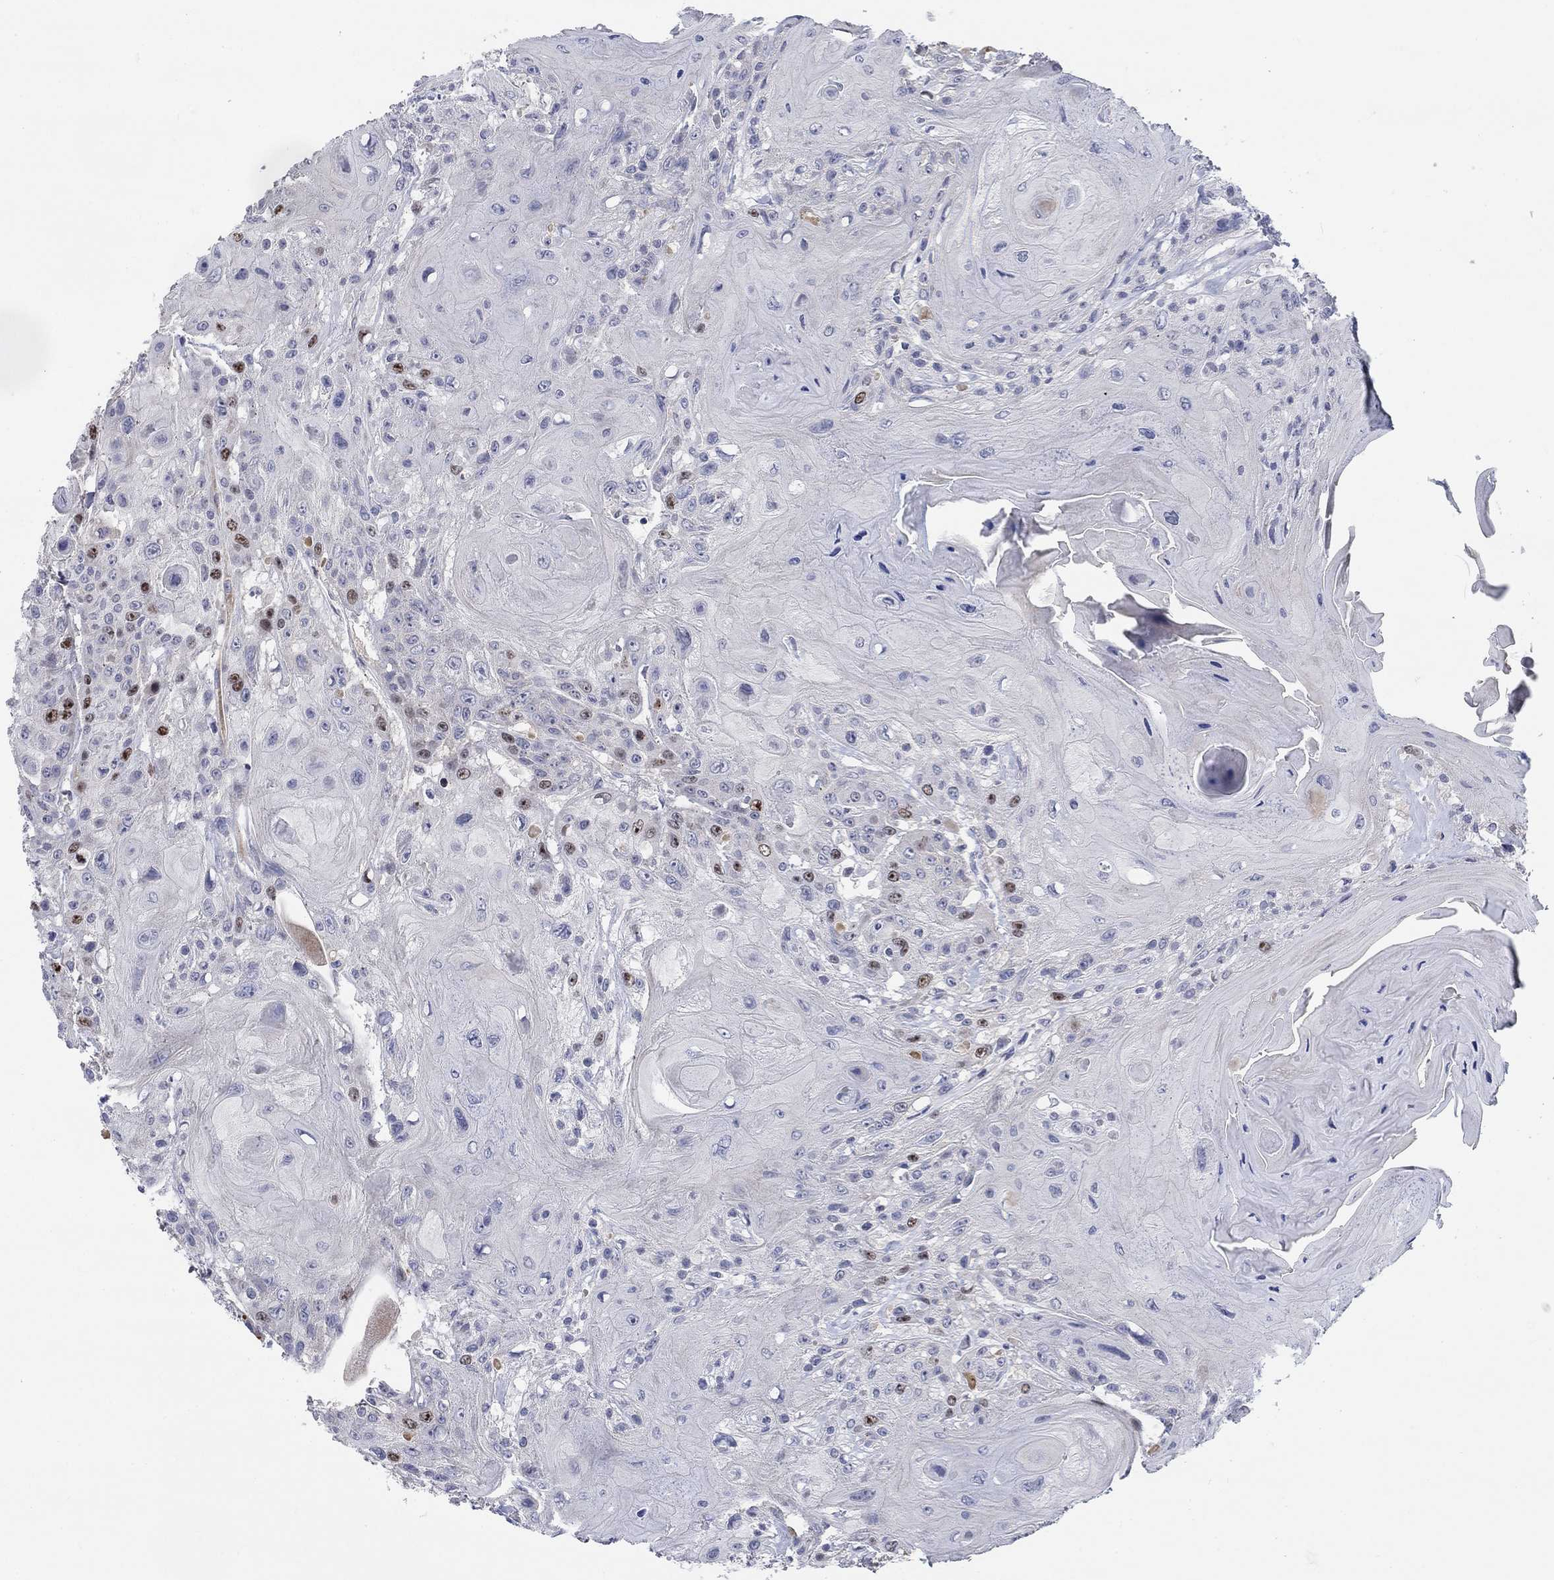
{"staining": {"intensity": "strong", "quantity": "<25%", "location": "nuclear"}, "tissue": "head and neck cancer", "cell_type": "Tumor cells", "image_type": "cancer", "snomed": [{"axis": "morphology", "description": "Squamous cell carcinoma, NOS"}, {"axis": "topography", "description": "Head-Neck"}], "caption": "Strong nuclear positivity is appreciated in approximately <25% of tumor cells in head and neck cancer.", "gene": "PRC1", "patient": {"sex": "female", "age": 59}}